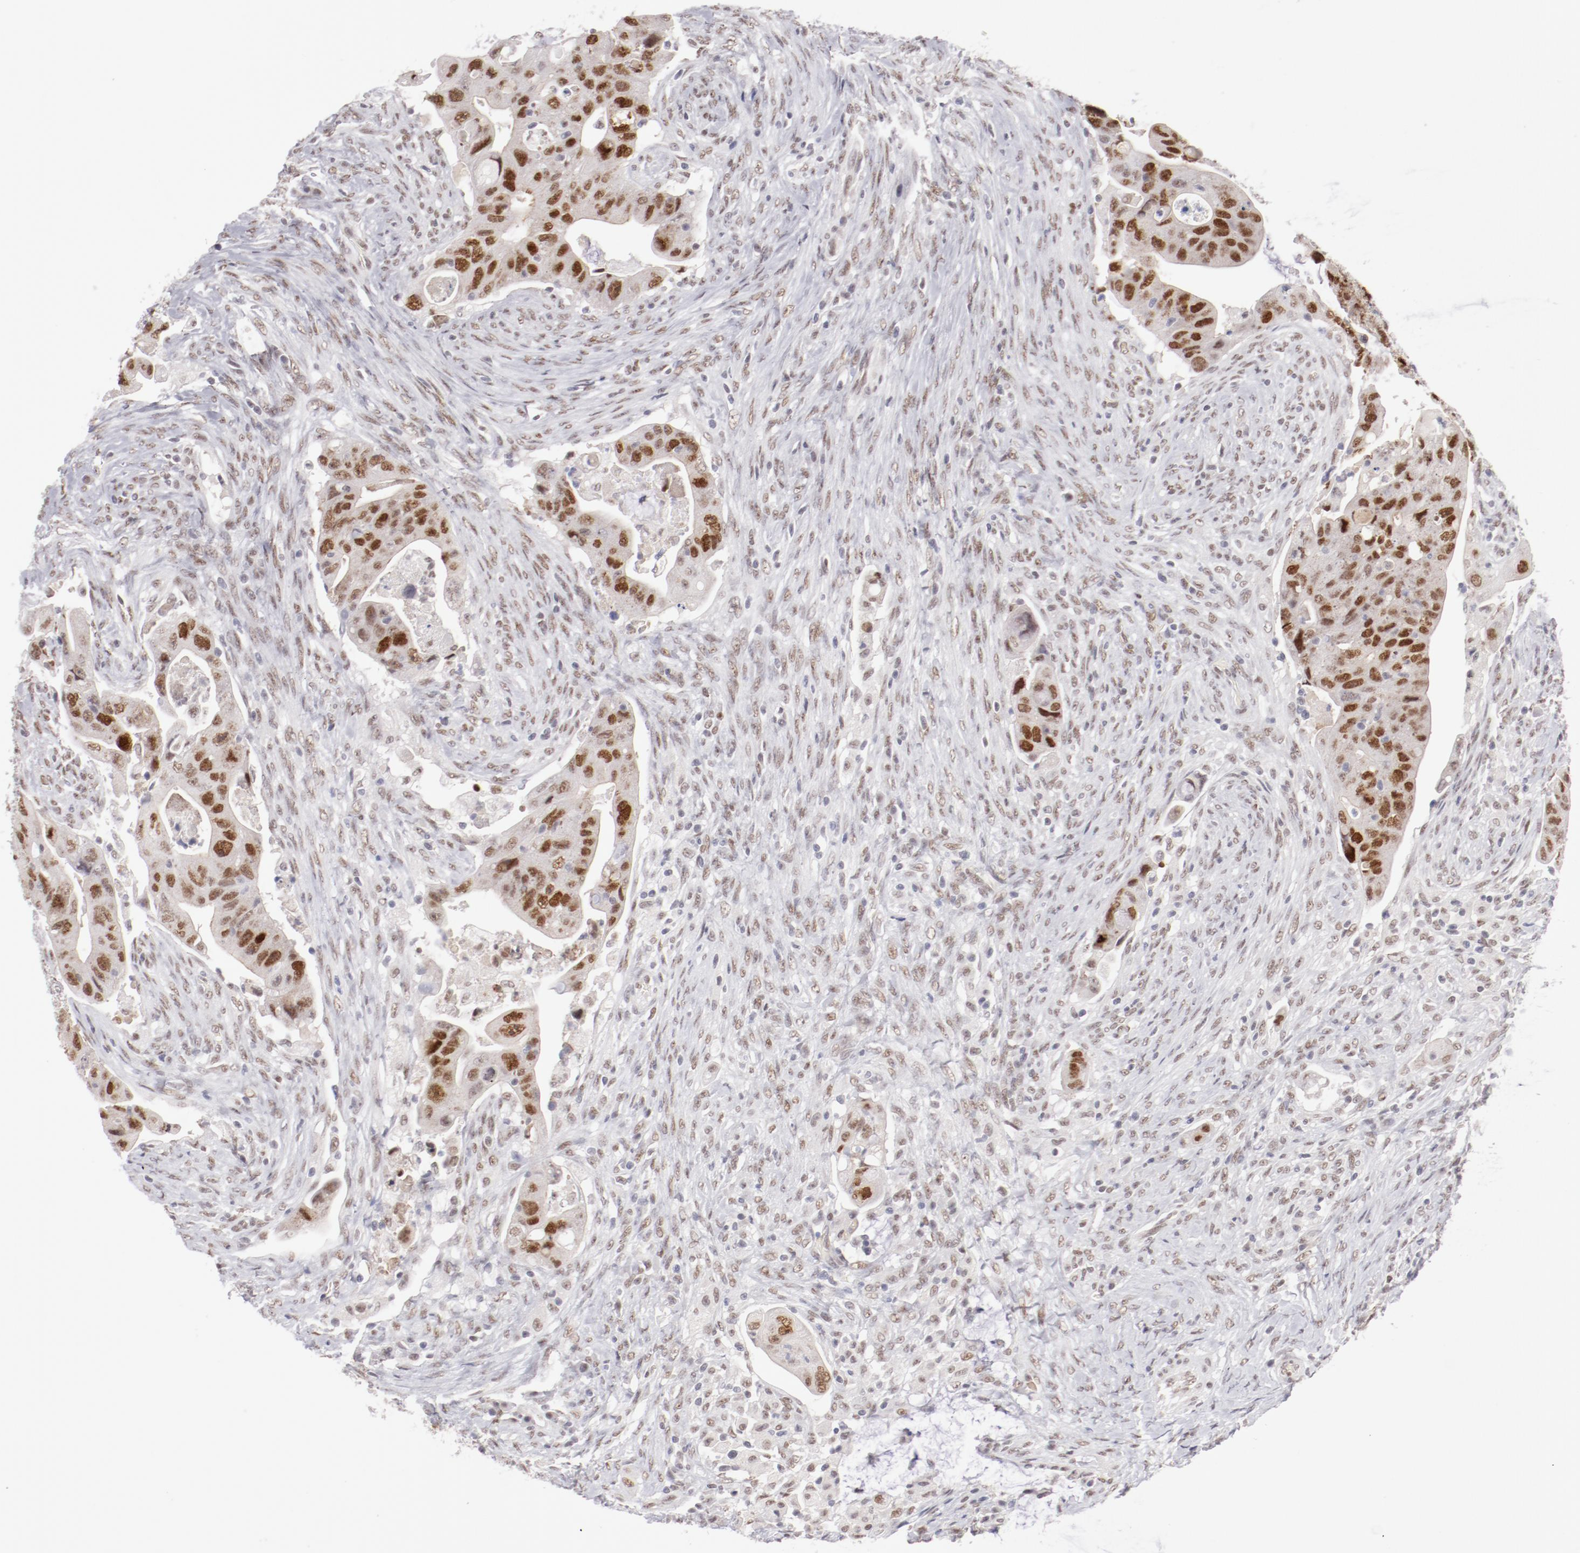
{"staining": {"intensity": "strong", "quantity": ">75%", "location": "nuclear"}, "tissue": "colorectal cancer", "cell_type": "Tumor cells", "image_type": "cancer", "snomed": [{"axis": "morphology", "description": "Adenocarcinoma, NOS"}, {"axis": "topography", "description": "Rectum"}], "caption": "Immunohistochemical staining of human adenocarcinoma (colorectal) demonstrates strong nuclear protein positivity in about >75% of tumor cells.", "gene": "TFAP4", "patient": {"sex": "female", "age": 71}}